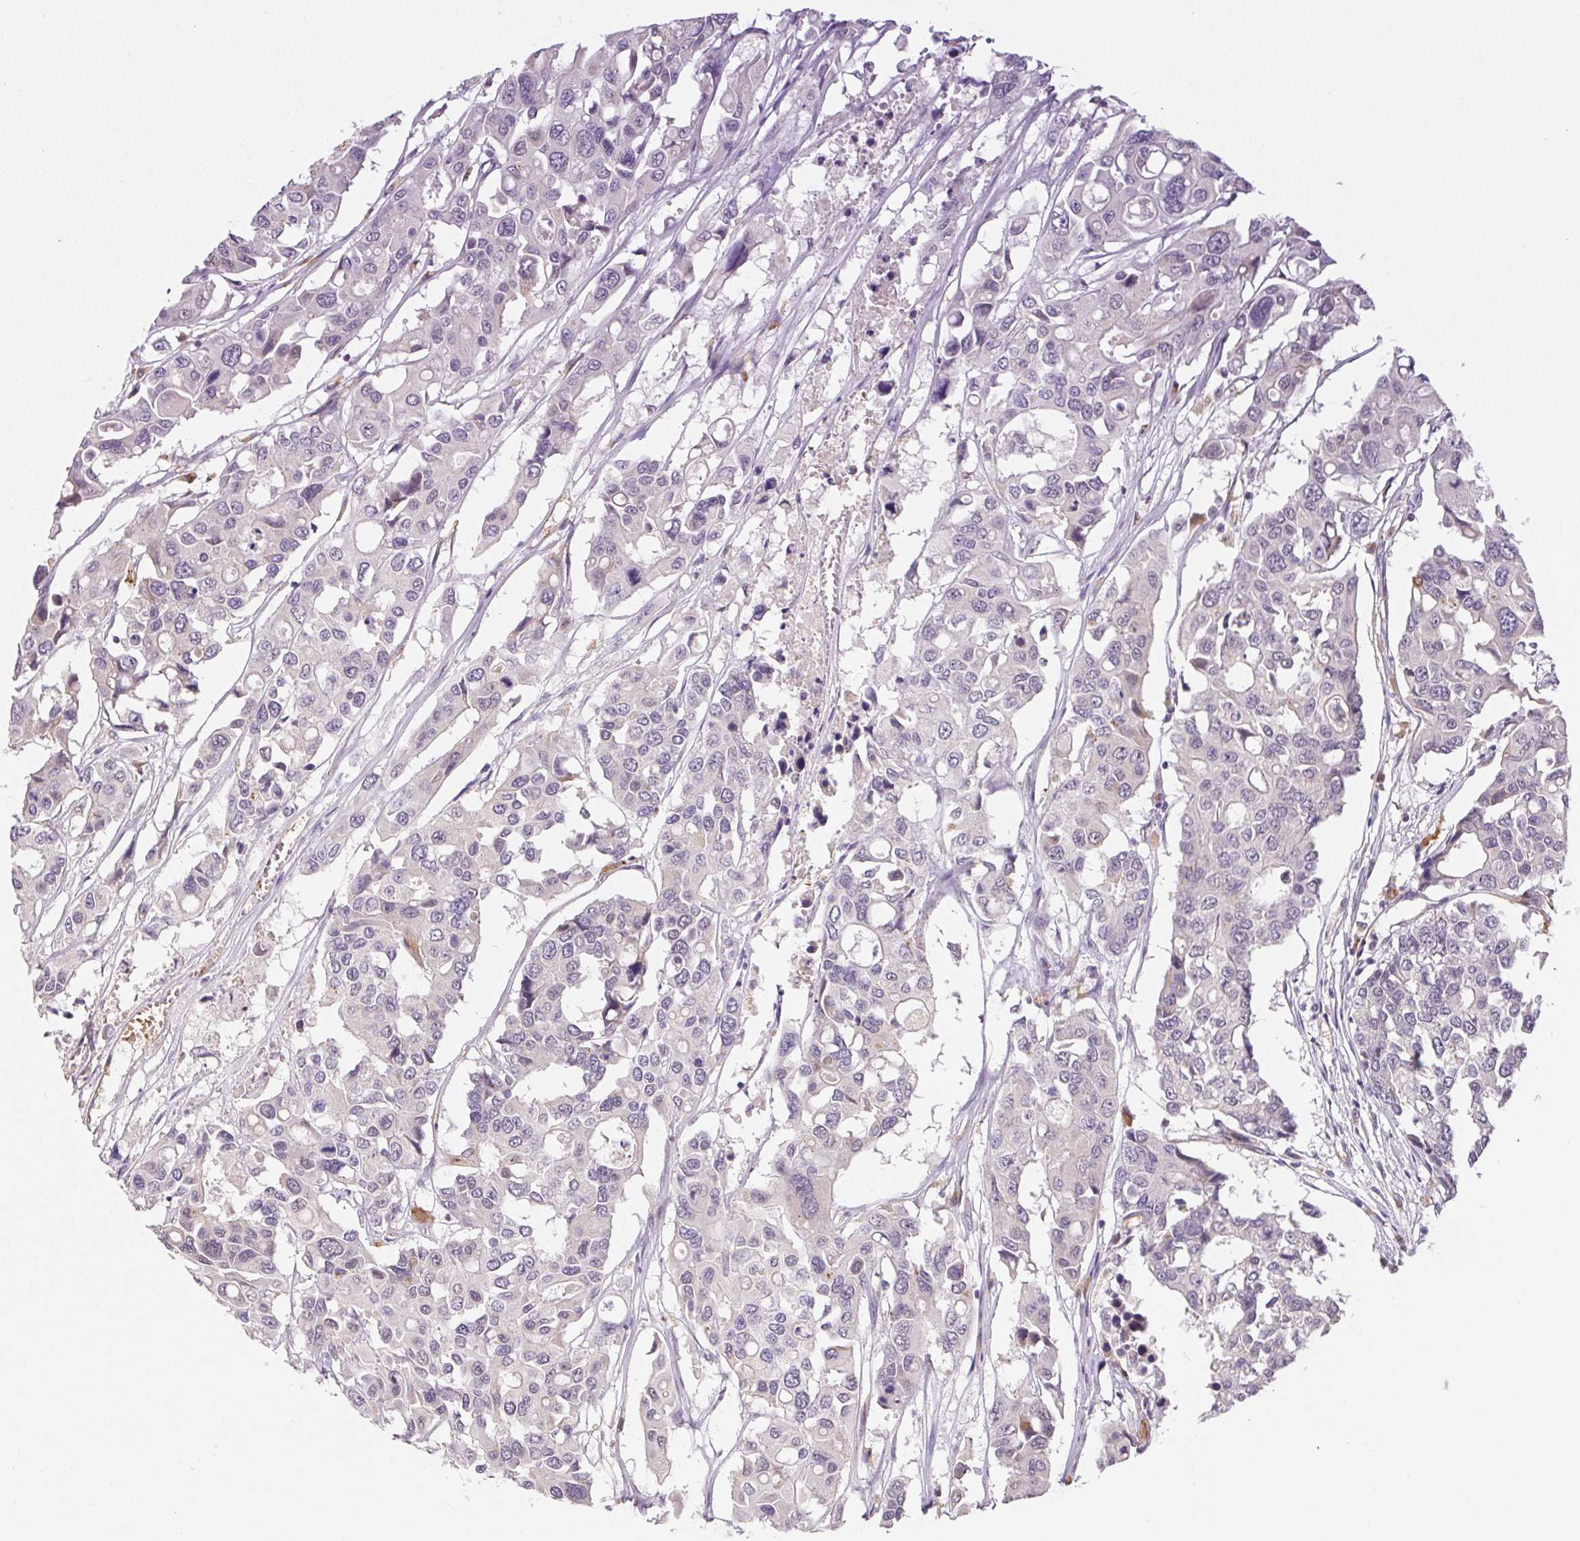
{"staining": {"intensity": "negative", "quantity": "none", "location": "none"}, "tissue": "colorectal cancer", "cell_type": "Tumor cells", "image_type": "cancer", "snomed": [{"axis": "morphology", "description": "Adenocarcinoma, NOS"}, {"axis": "topography", "description": "Colon"}], "caption": "Immunohistochemistry histopathology image of neoplastic tissue: colorectal cancer stained with DAB shows no significant protein positivity in tumor cells.", "gene": "METTL13", "patient": {"sex": "male", "age": 77}}